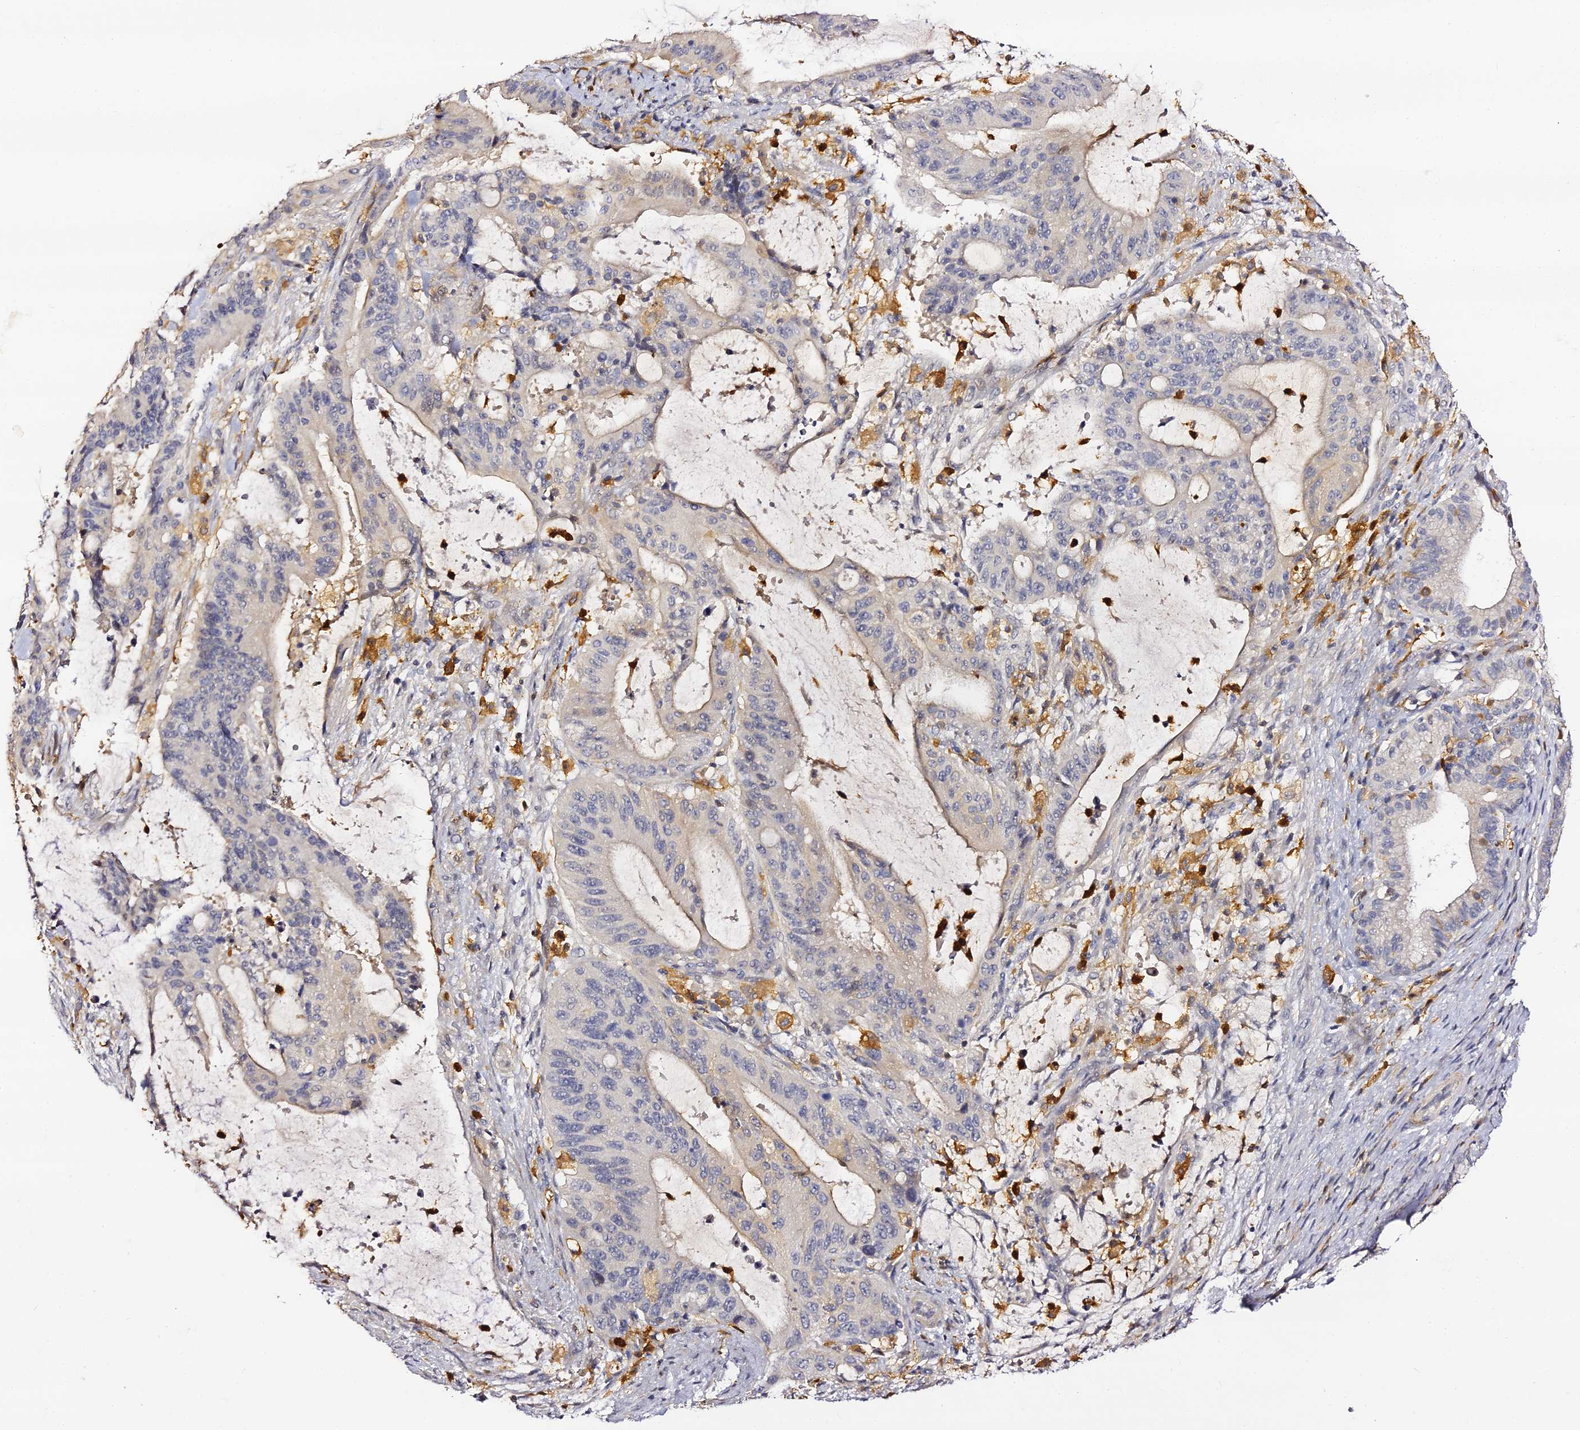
{"staining": {"intensity": "negative", "quantity": "none", "location": "none"}, "tissue": "liver cancer", "cell_type": "Tumor cells", "image_type": "cancer", "snomed": [{"axis": "morphology", "description": "Normal tissue, NOS"}, {"axis": "morphology", "description": "Cholangiocarcinoma"}, {"axis": "topography", "description": "Liver"}, {"axis": "topography", "description": "Peripheral nerve tissue"}], "caption": "The histopathology image demonstrates no significant positivity in tumor cells of cholangiocarcinoma (liver). (DAB immunohistochemistry visualized using brightfield microscopy, high magnification).", "gene": "IL4I1", "patient": {"sex": "female", "age": 73}}